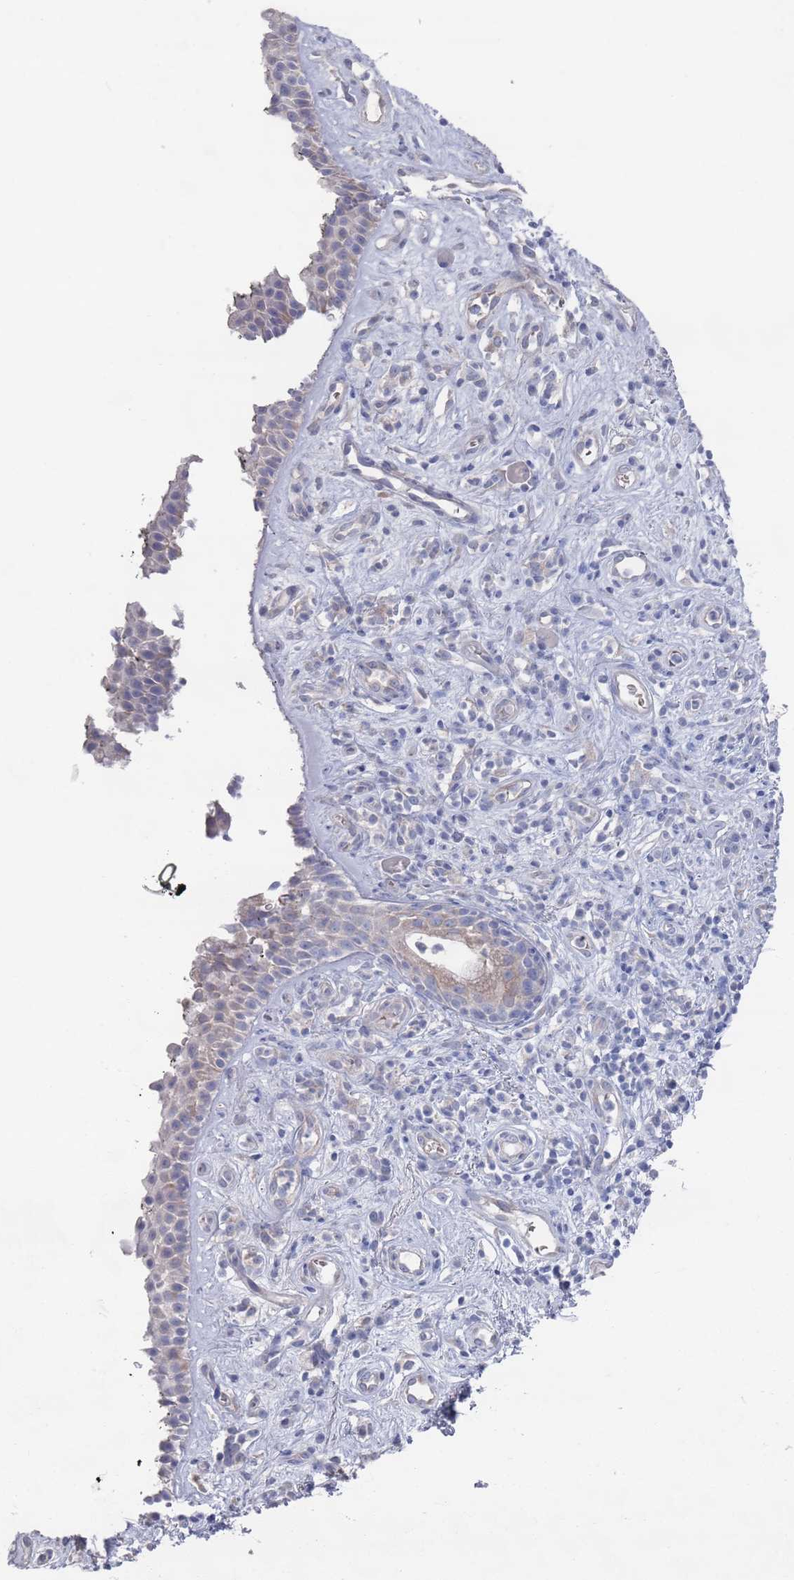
{"staining": {"intensity": "negative", "quantity": "none", "location": "none"}, "tissue": "nasopharynx", "cell_type": "Respiratory epithelial cells", "image_type": "normal", "snomed": [{"axis": "morphology", "description": "Normal tissue, NOS"}, {"axis": "morphology", "description": "Squamous cell carcinoma, NOS"}, {"axis": "topography", "description": "Nasopharynx"}, {"axis": "topography", "description": "Head-Neck"}], "caption": "Immunohistochemistry of benign human nasopharynx shows no positivity in respiratory epithelial cells.", "gene": "TMCO3", "patient": {"sex": "male", "age": 85}}